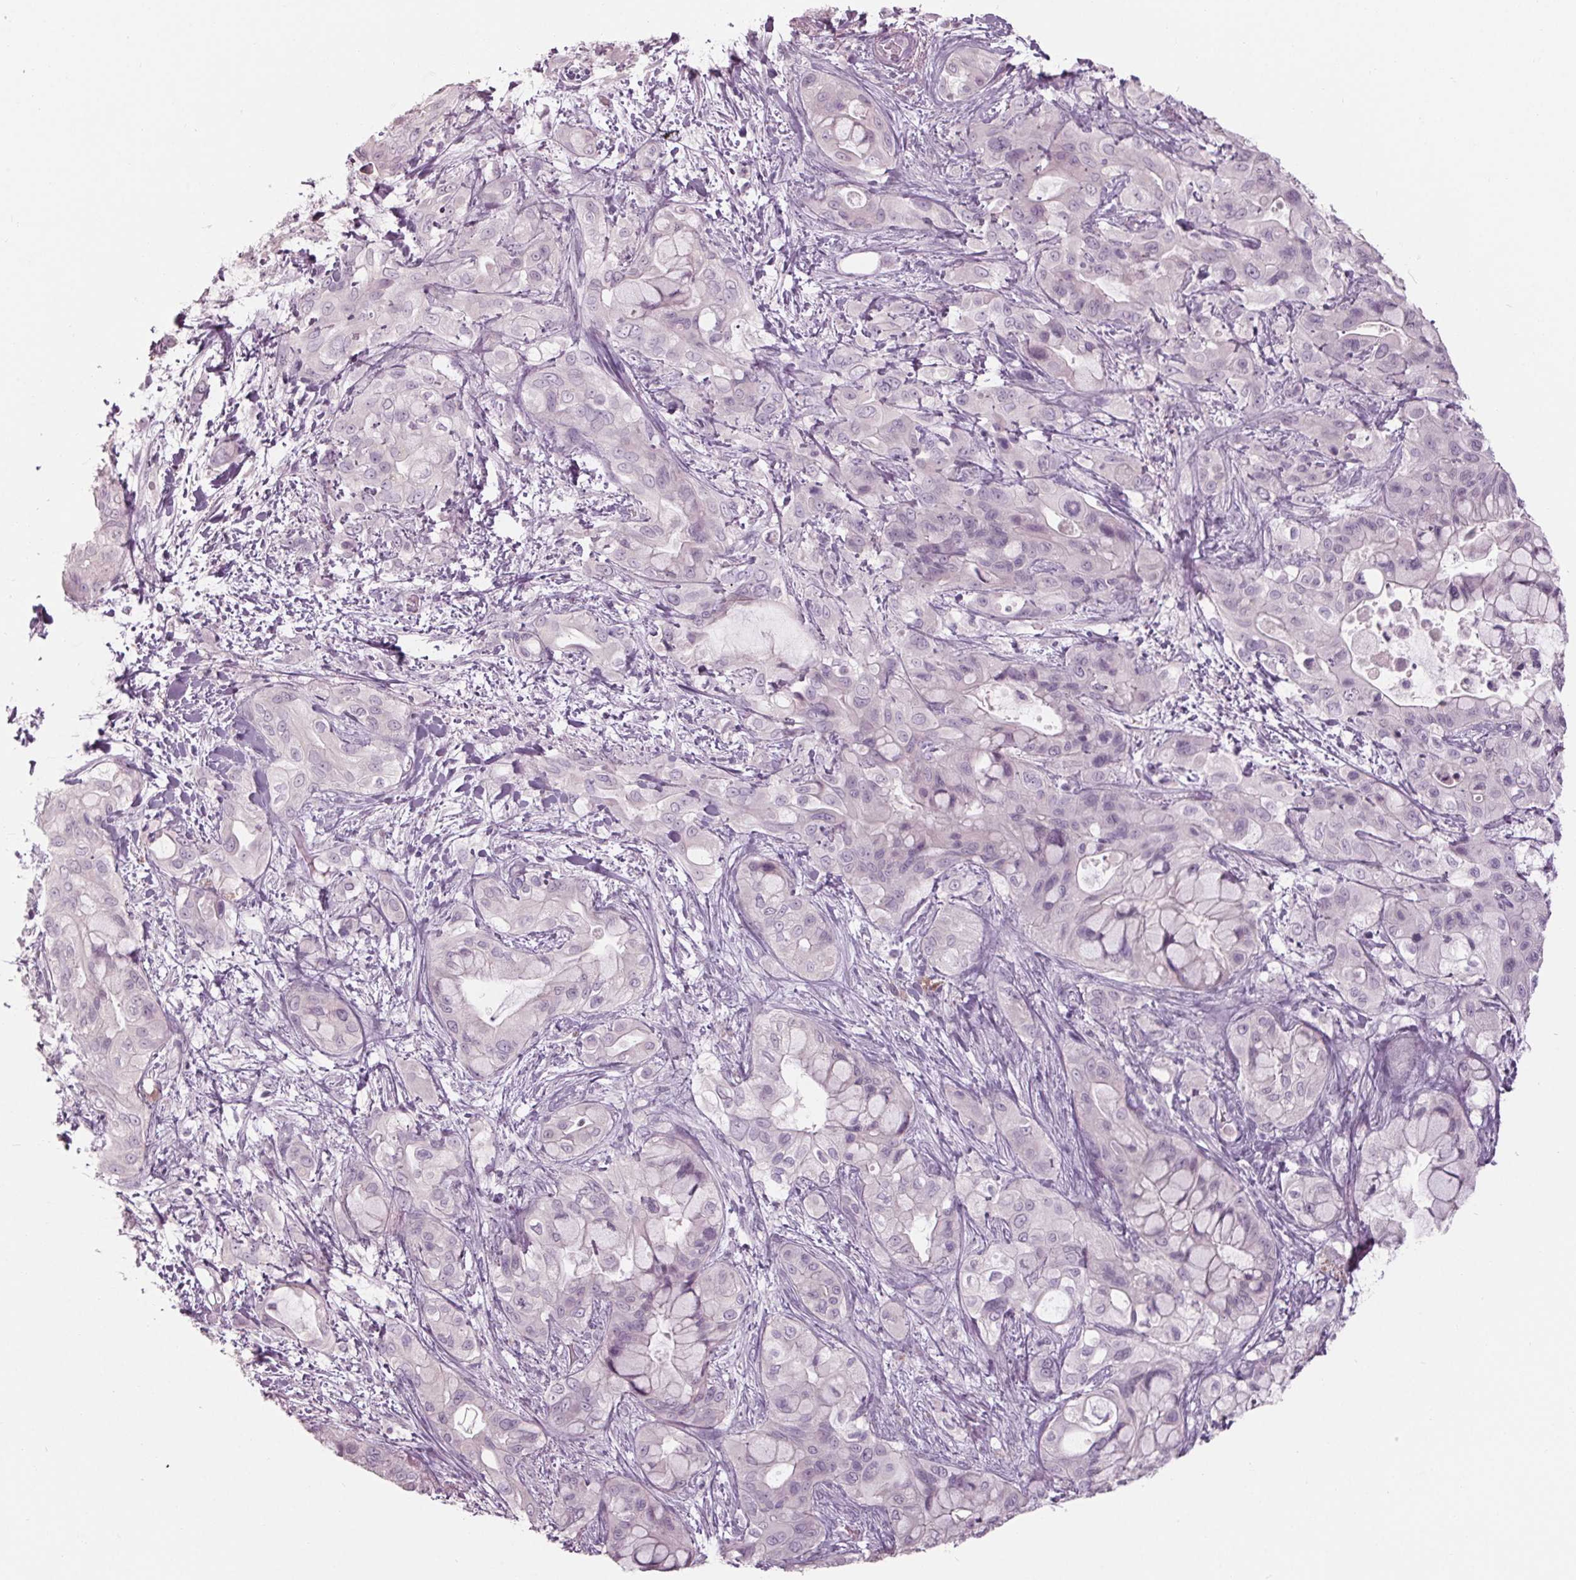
{"staining": {"intensity": "negative", "quantity": "none", "location": "none"}, "tissue": "pancreatic cancer", "cell_type": "Tumor cells", "image_type": "cancer", "snomed": [{"axis": "morphology", "description": "Adenocarcinoma, NOS"}, {"axis": "topography", "description": "Pancreas"}], "caption": "Photomicrograph shows no protein expression in tumor cells of pancreatic cancer tissue.", "gene": "TNNC2", "patient": {"sex": "male", "age": 71}}